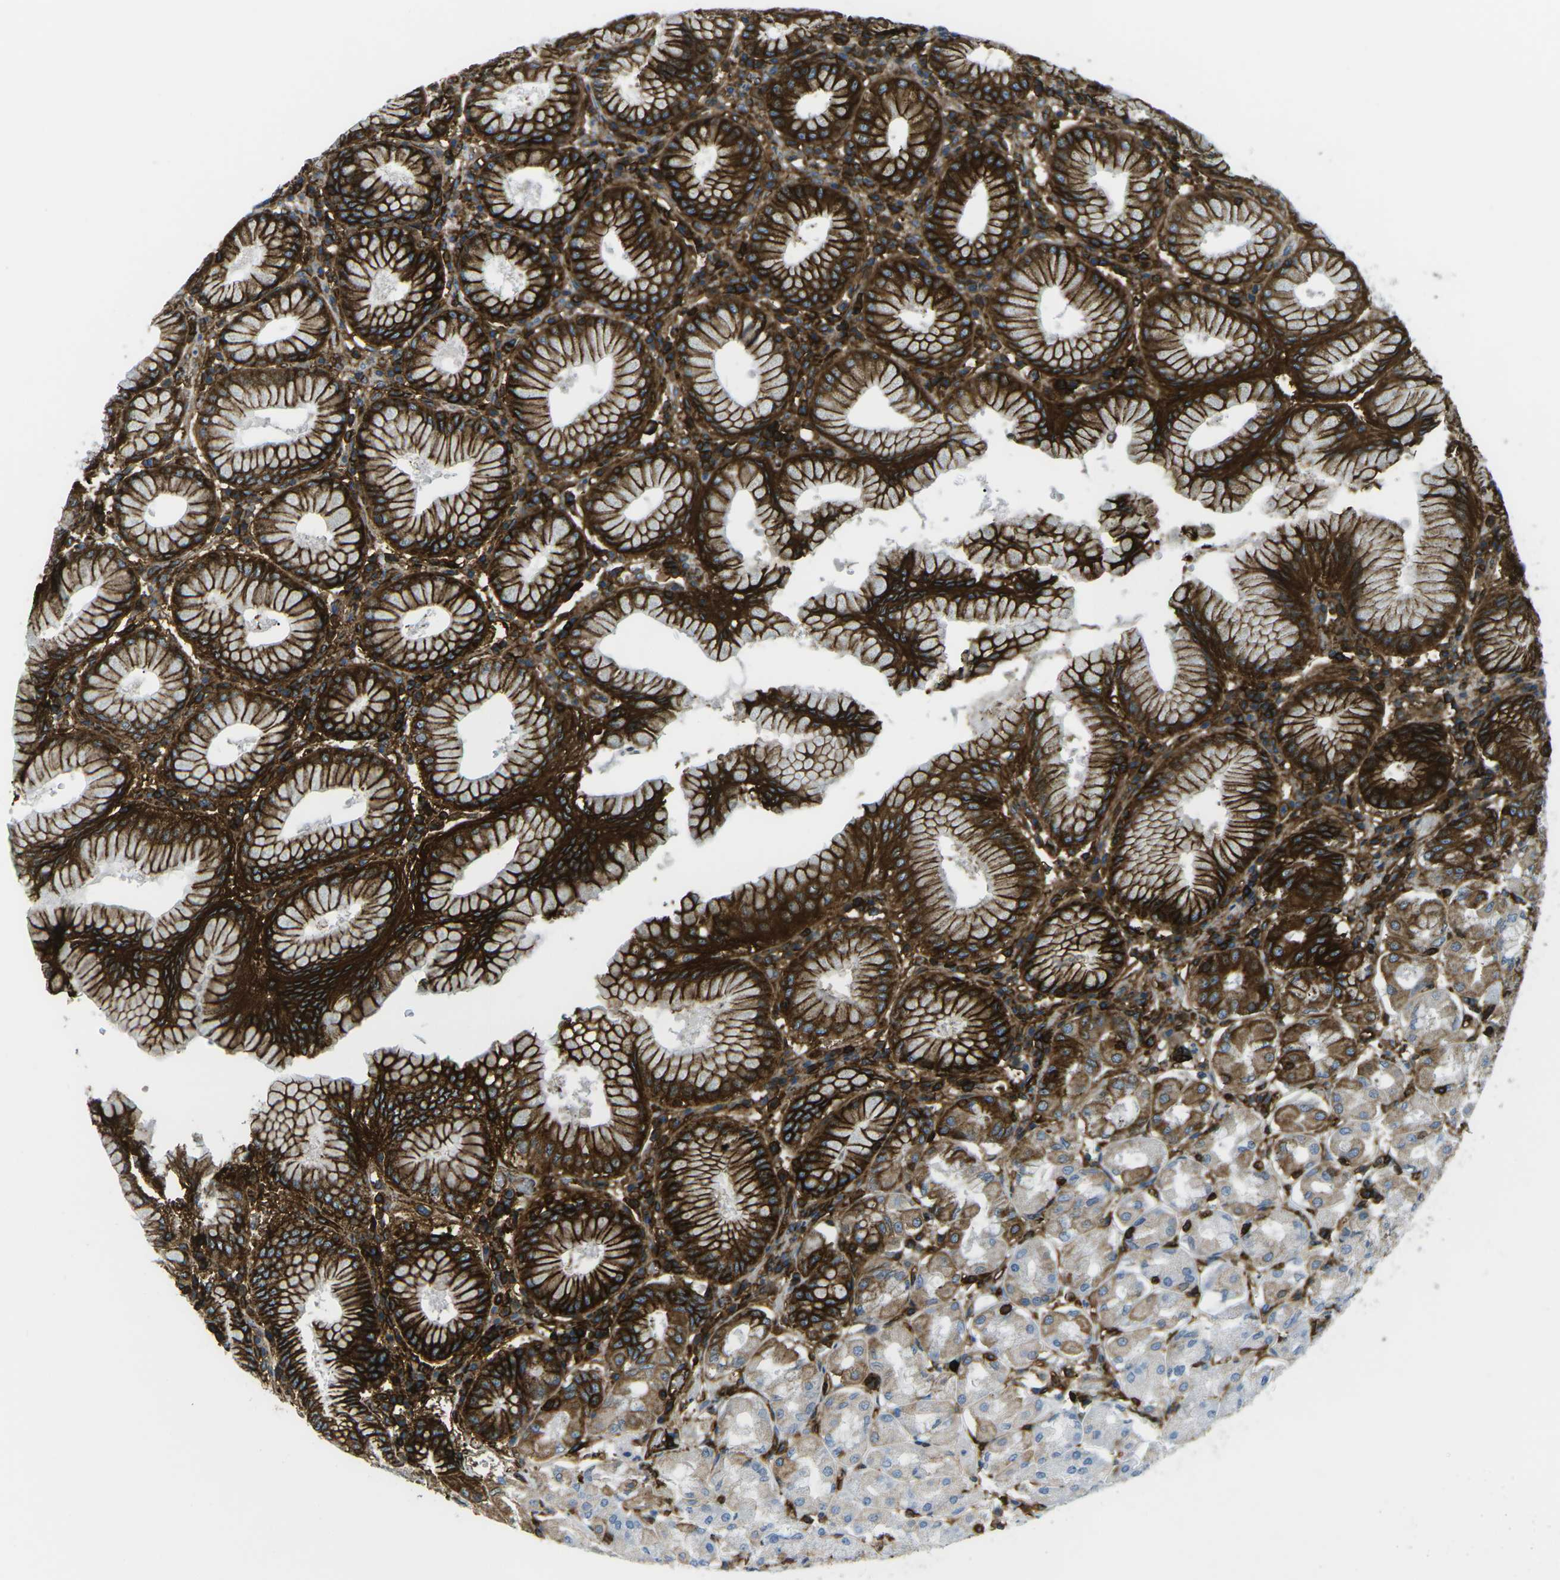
{"staining": {"intensity": "strong", "quantity": "25%-75%", "location": "cytoplasmic/membranous"}, "tissue": "stomach", "cell_type": "Glandular cells", "image_type": "normal", "snomed": [{"axis": "morphology", "description": "Normal tissue, NOS"}, {"axis": "topography", "description": "Stomach"}, {"axis": "topography", "description": "Stomach, lower"}], "caption": "Human stomach stained for a protein (brown) demonstrates strong cytoplasmic/membranous positive positivity in approximately 25%-75% of glandular cells.", "gene": "HLA", "patient": {"sex": "female", "age": 56}}